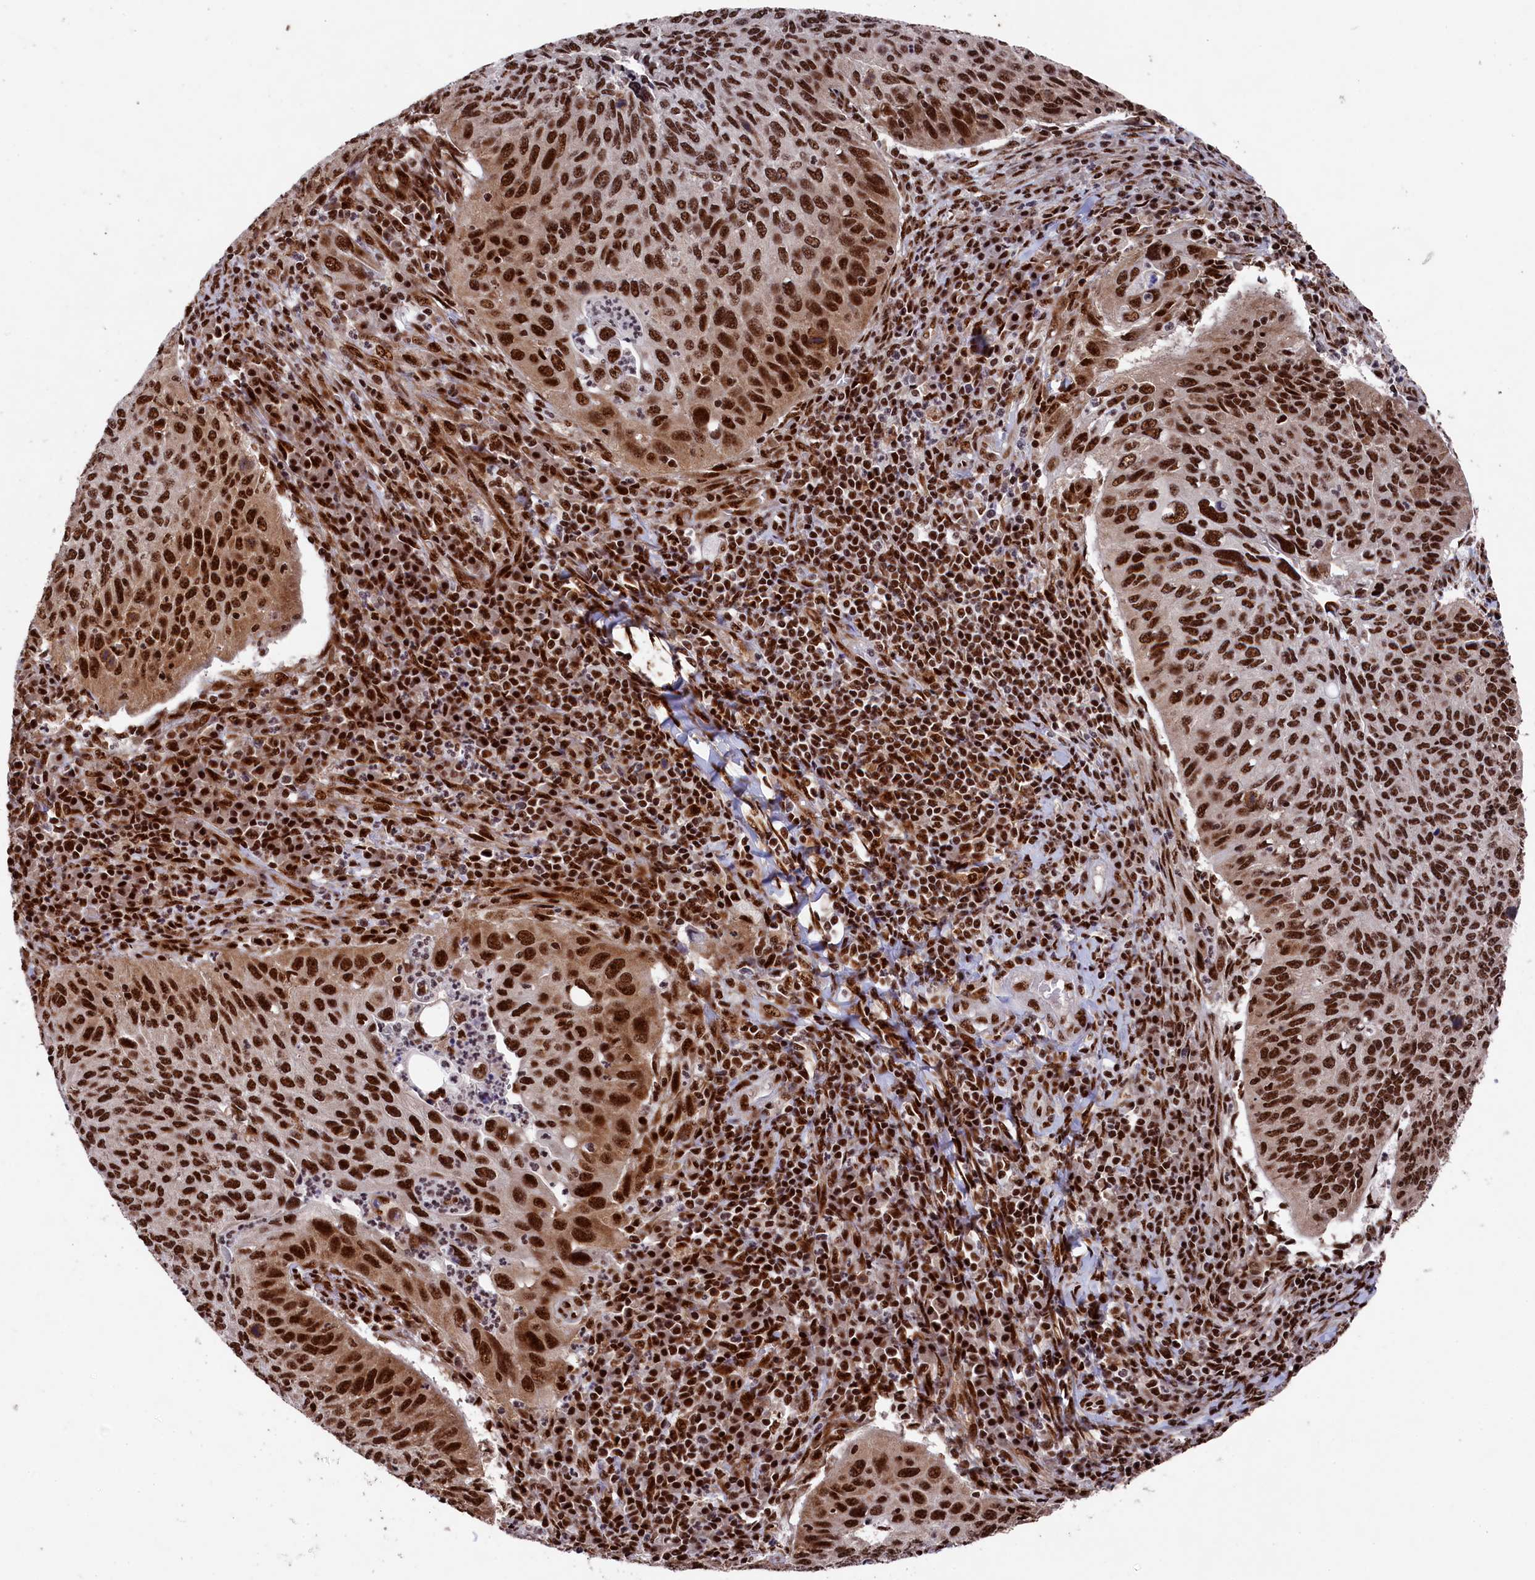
{"staining": {"intensity": "strong", "quantity": ">75%", "location": "nuclear"}, "tissue": "cervical cancer", "cell_type": "Tumor cells", "image_type": "cancer", "snomed": [{"axis": "morphology", "description": "Squamous cell carcinoma, NOS"}, {"axis": "topography", "description": "Cervix"}], "caption": "Approximately >75% of tumor cells in squamous cell carcinoma (cervical) reveal strong nuclear protein expression as visualized by brown immunohistochemical staining.", "gene": "PRPF31", "patient": {"sex": "female", "age": 38}}